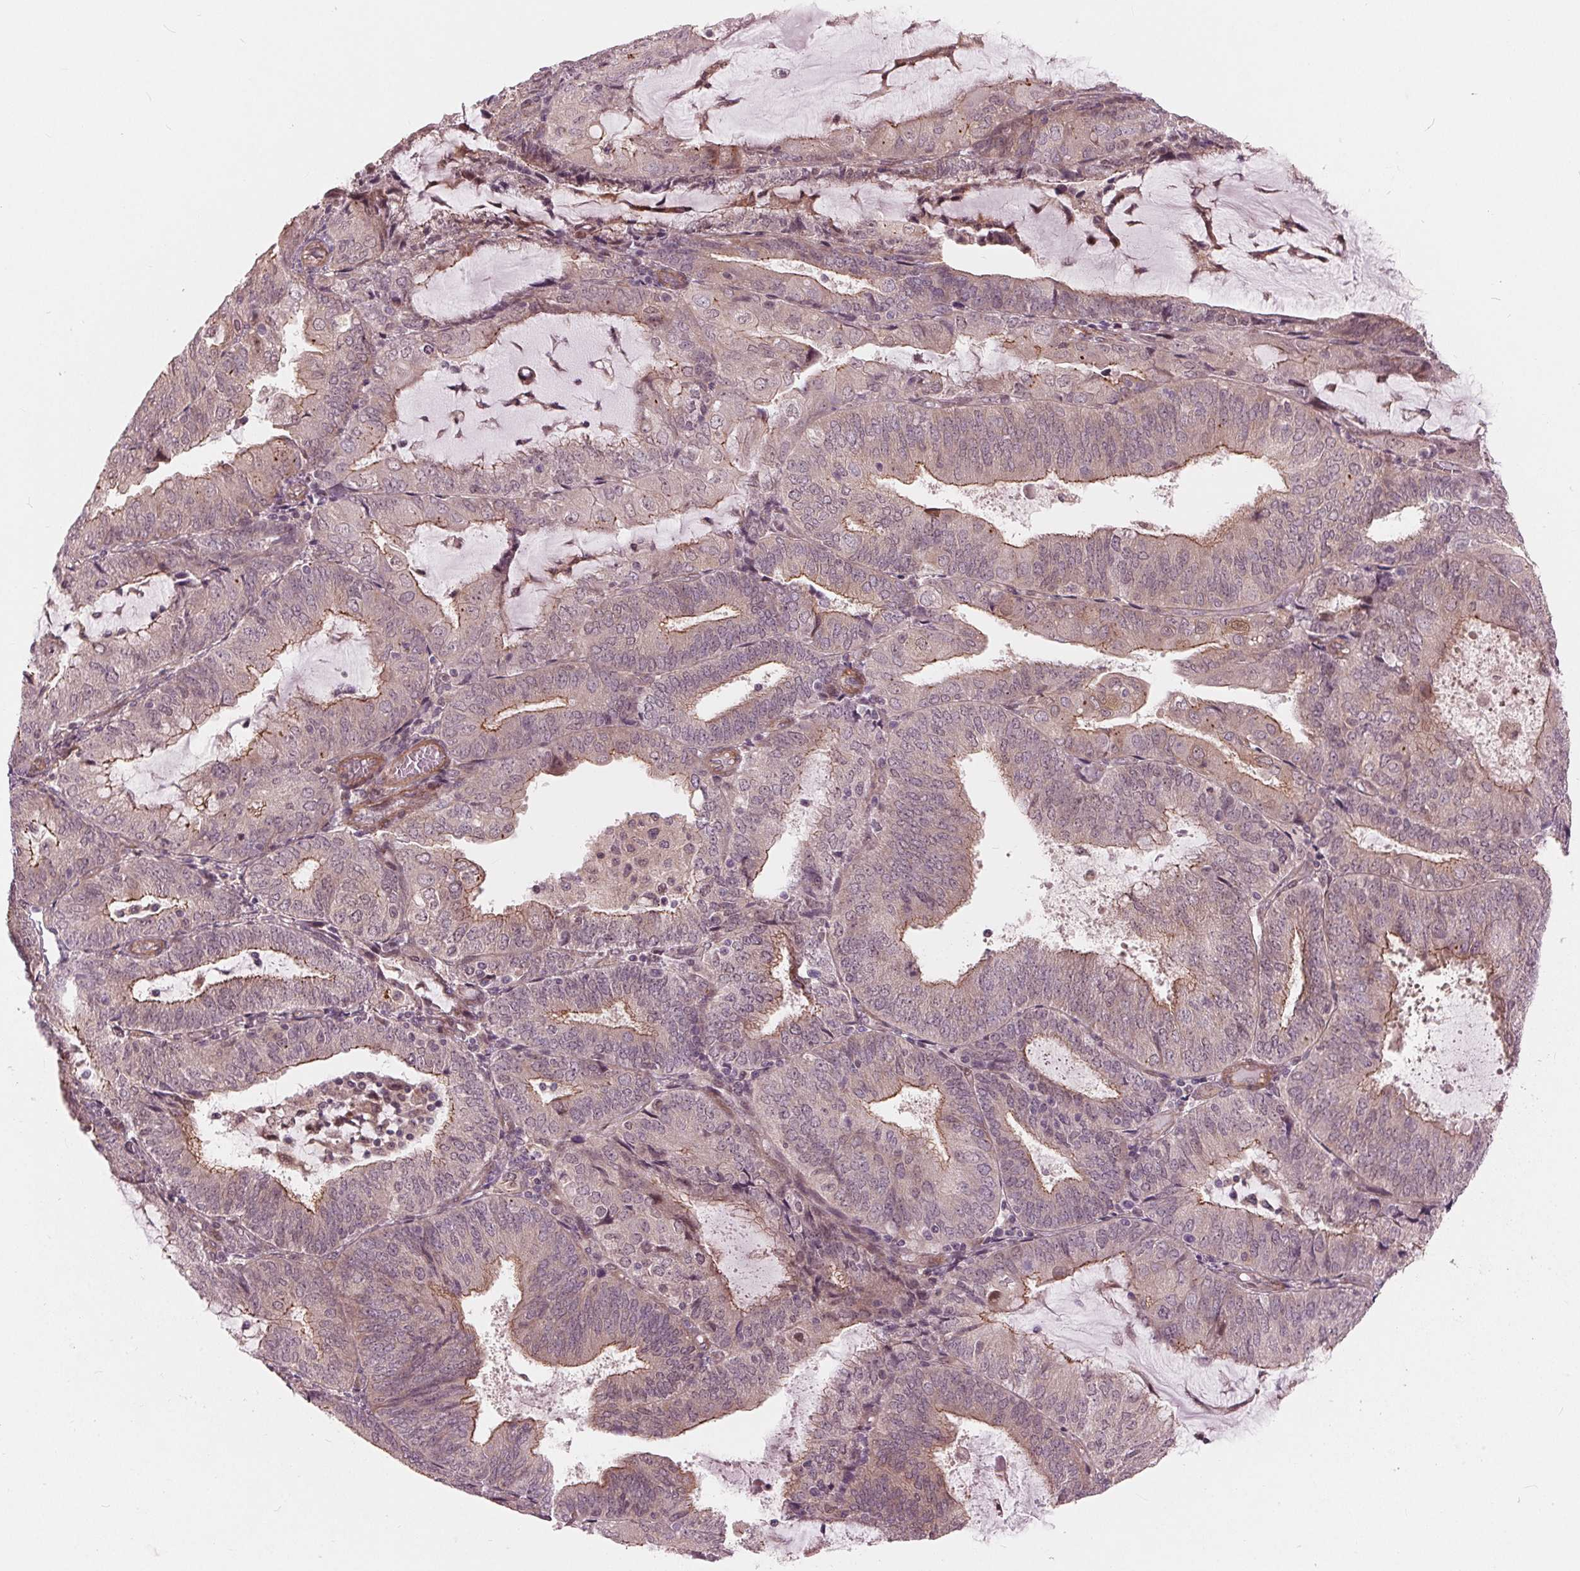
{"staining": {"intensity": "moderate", "quantity": "<25%", "location": "cytoplasmic/membranous"}, "tissue": "endometrial cancer", "cell_type": "Tumor cells", "image_type": "cancer", "snomed": [{"axis": "morphology", "description": "Adenocarcinoma, NOS"}, {"axis": "topography", "description": "Endometrium"}], "caption": "This photomicrograph shows immunohistochemistry staining of endometrial cancer (adenocarcinoma), with low moderate cytoplasmic/membranous expression in approximately <25% of tumor cells.", "gene": "TXNIP", "patient": {"sex": "female", "age": 81}}